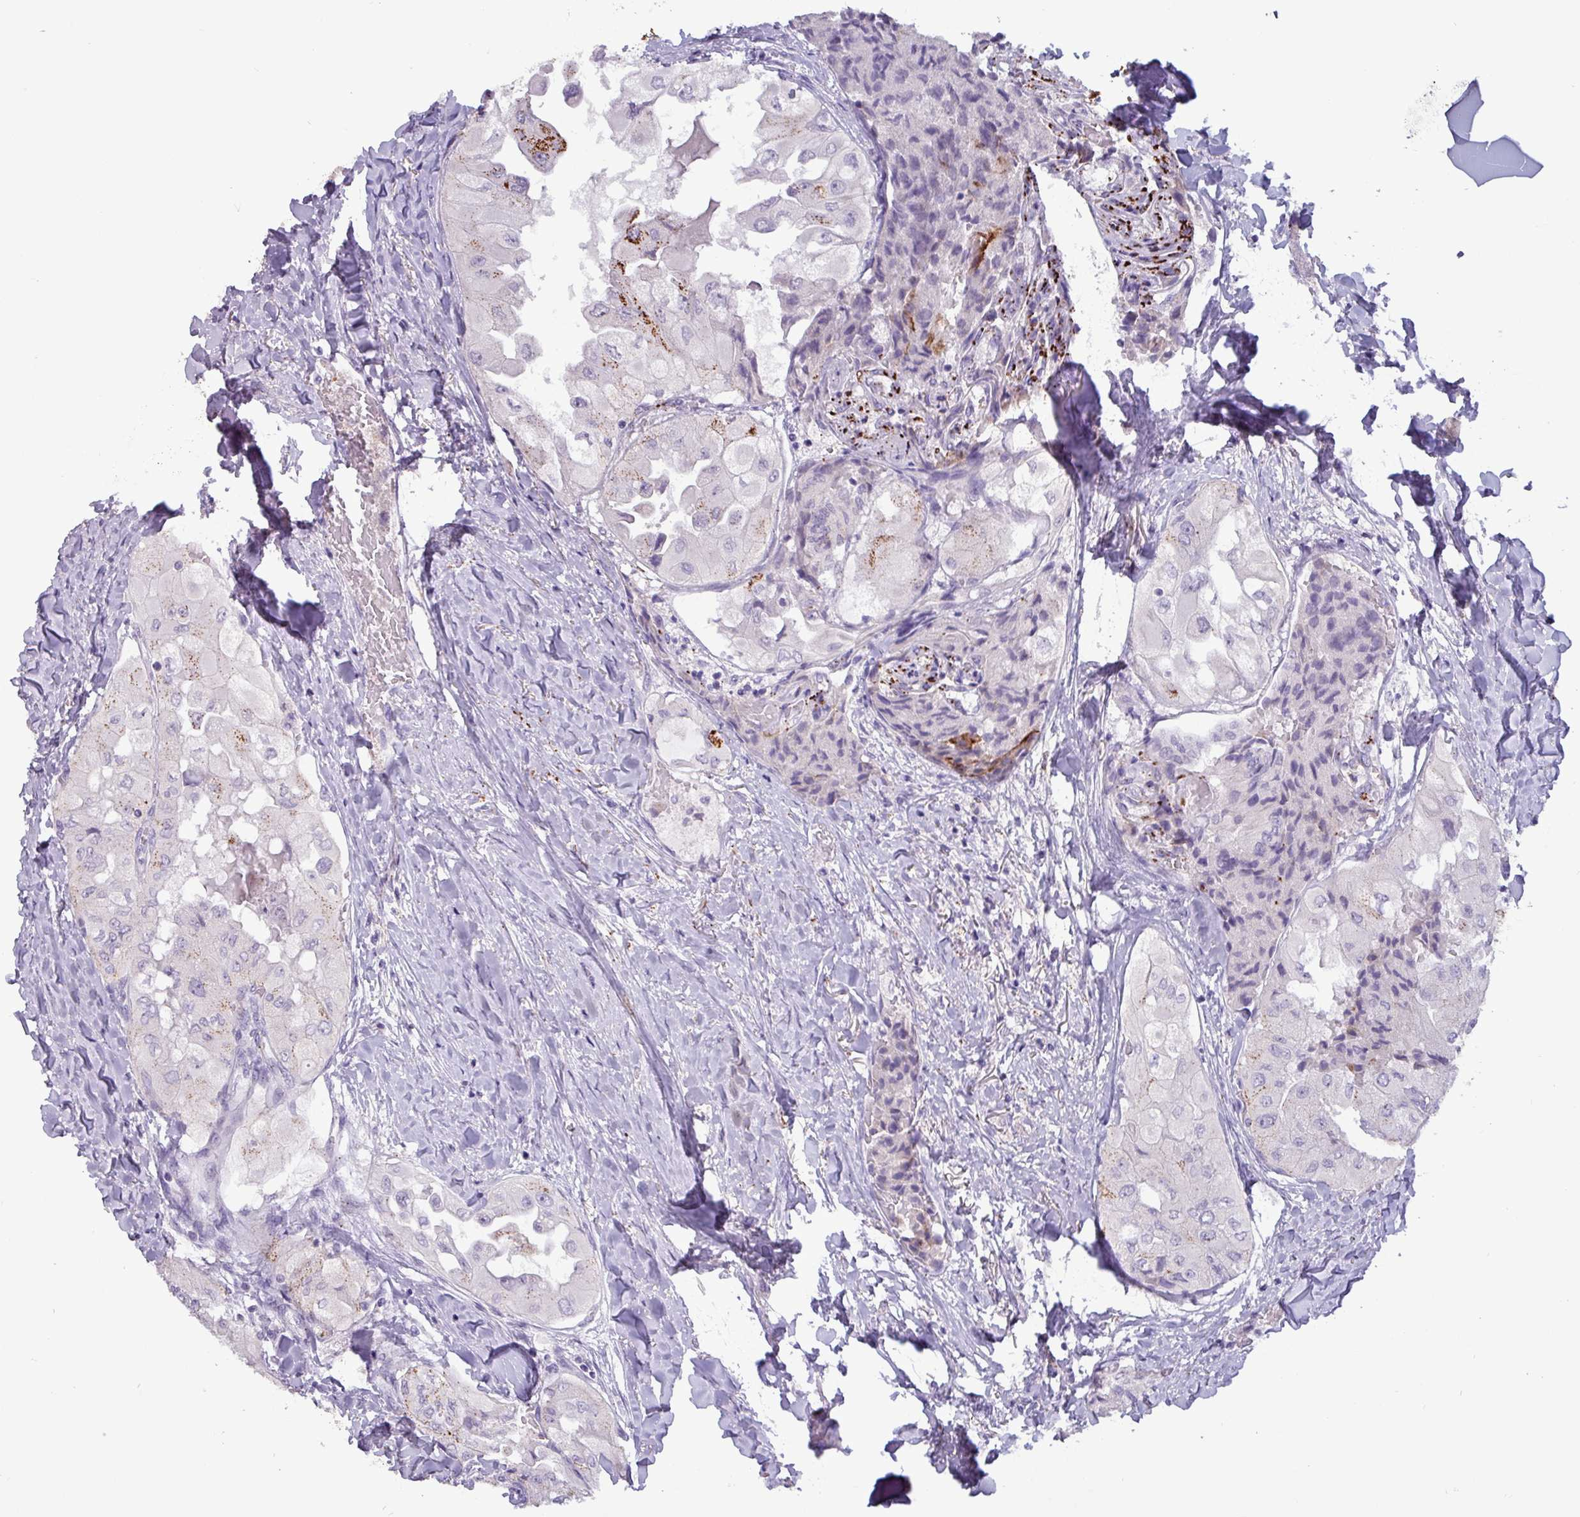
{"staining": {"intensity": "moderate", "quantity": "<25%", "location": "cytoplasmic/membranous"}, "tissue": "thyroid cancer", "cell_type": "Tumor cells", "image_type": "cancer", "snomed": [{"axis": "morphology", "description": "Normal tissue, NOS"}, {"axis": "morphology", "description": "Papillary adenocarcinoma, NOS"}, {"axis": "topography", "description": "Thyroid gland"}], "caption": "Immunohistochemical staining of human thyroid papillary adenocarcinoma displays low levels of moderate cytoplasmic/membranous staining in about <25% of tumor cells.", "gene": "PLIN2", "patient": {"sex": "female", "age": 59}}